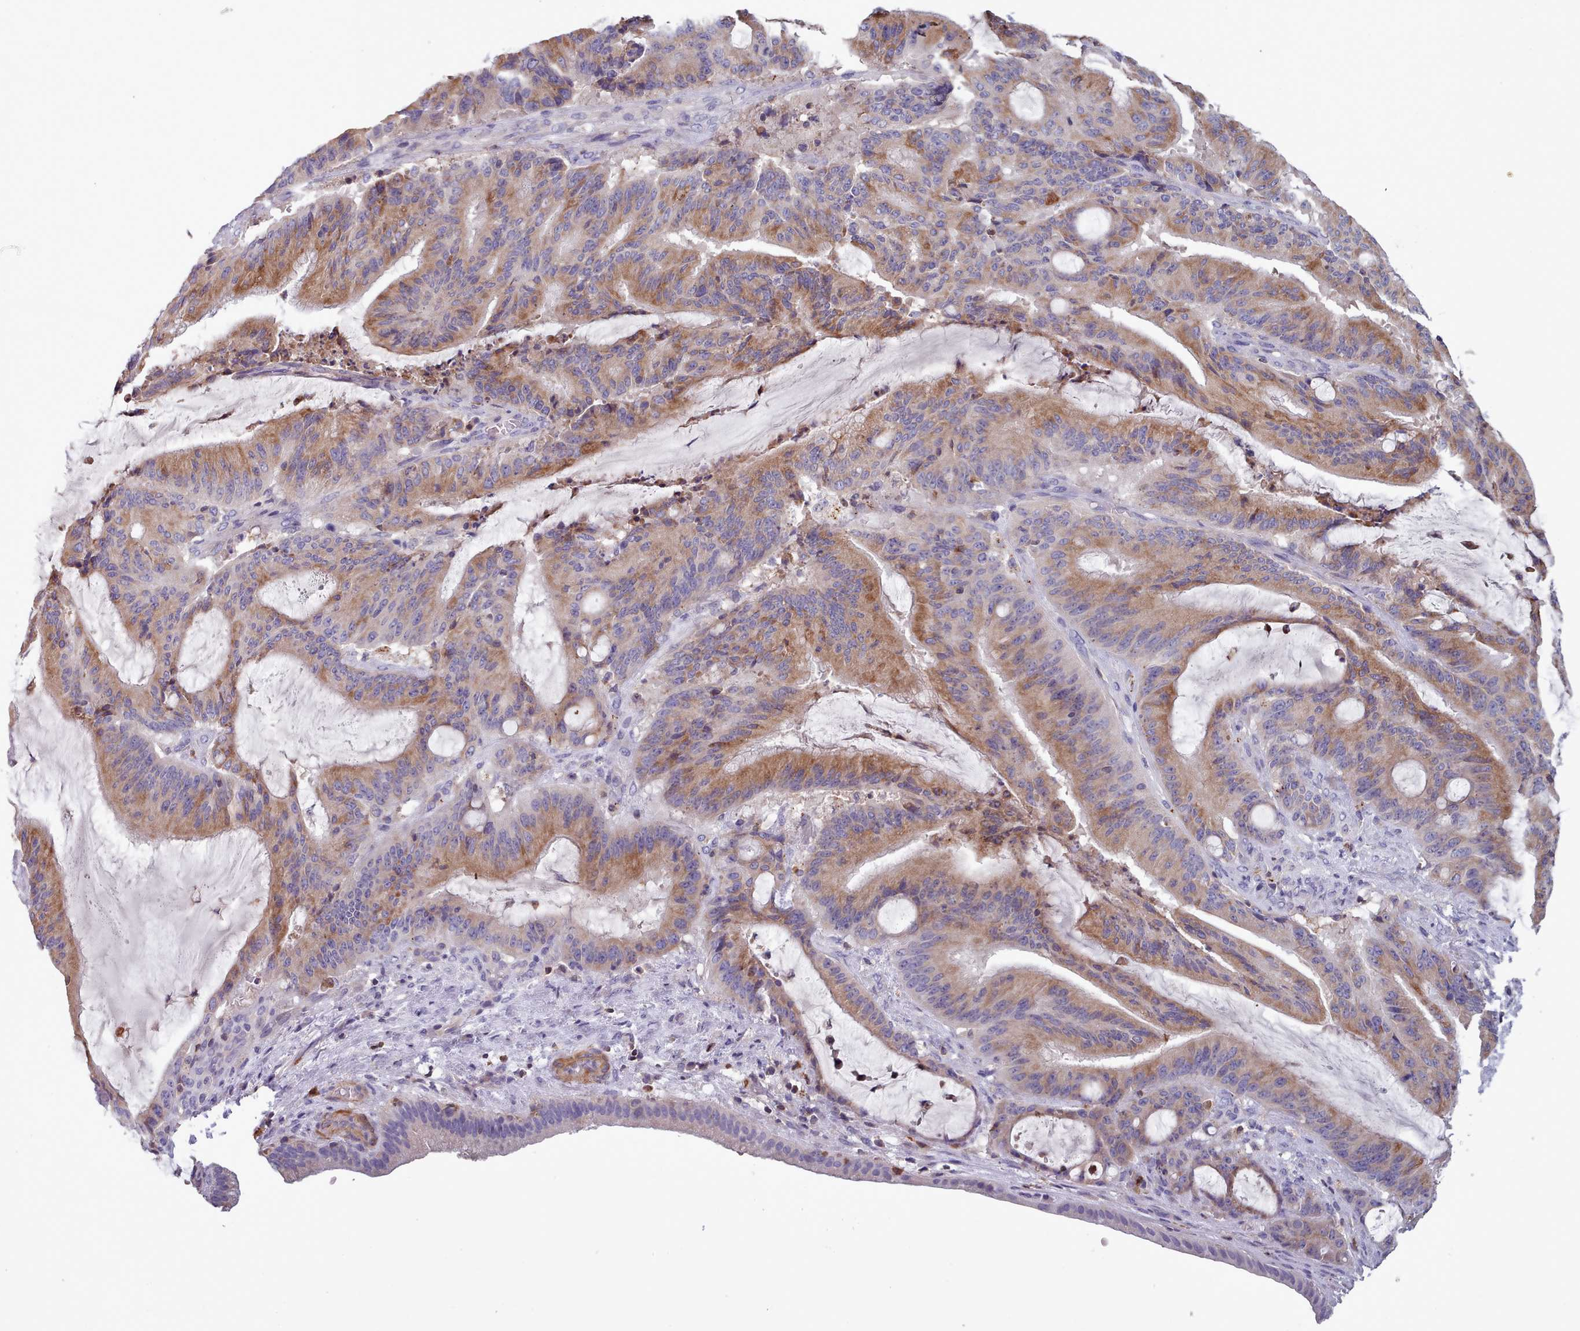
{"staining": {"intensity": "moderate", "quantity": "25%-75%", "location": "cytoplasmic/membranous"}, "tissue": "liver cancer", "cell_type": "Tumor cells", "image_type": "cancer", "snomed": [{"axis": "morphology", "description": "Normal tissue, NOS"}, {"axis": "morphology", "description": "Cholangiocarcinoma"}, {"axis": "topography", "description": "Liver"}, {"axis": "topography", "description": "Peripheral nerve tissue"}], "caption": "Immunohistochemistry photomicrograph of liver cancer (cholangiocarcinoma) stained for a protein (brown), which exhibits medium levels of moderate cytoplasmic/membranous positivity in approximately 25%-75% of tumor cells.", "gene": "RAC2", "patient": {"sex": "female", "age": 73}}